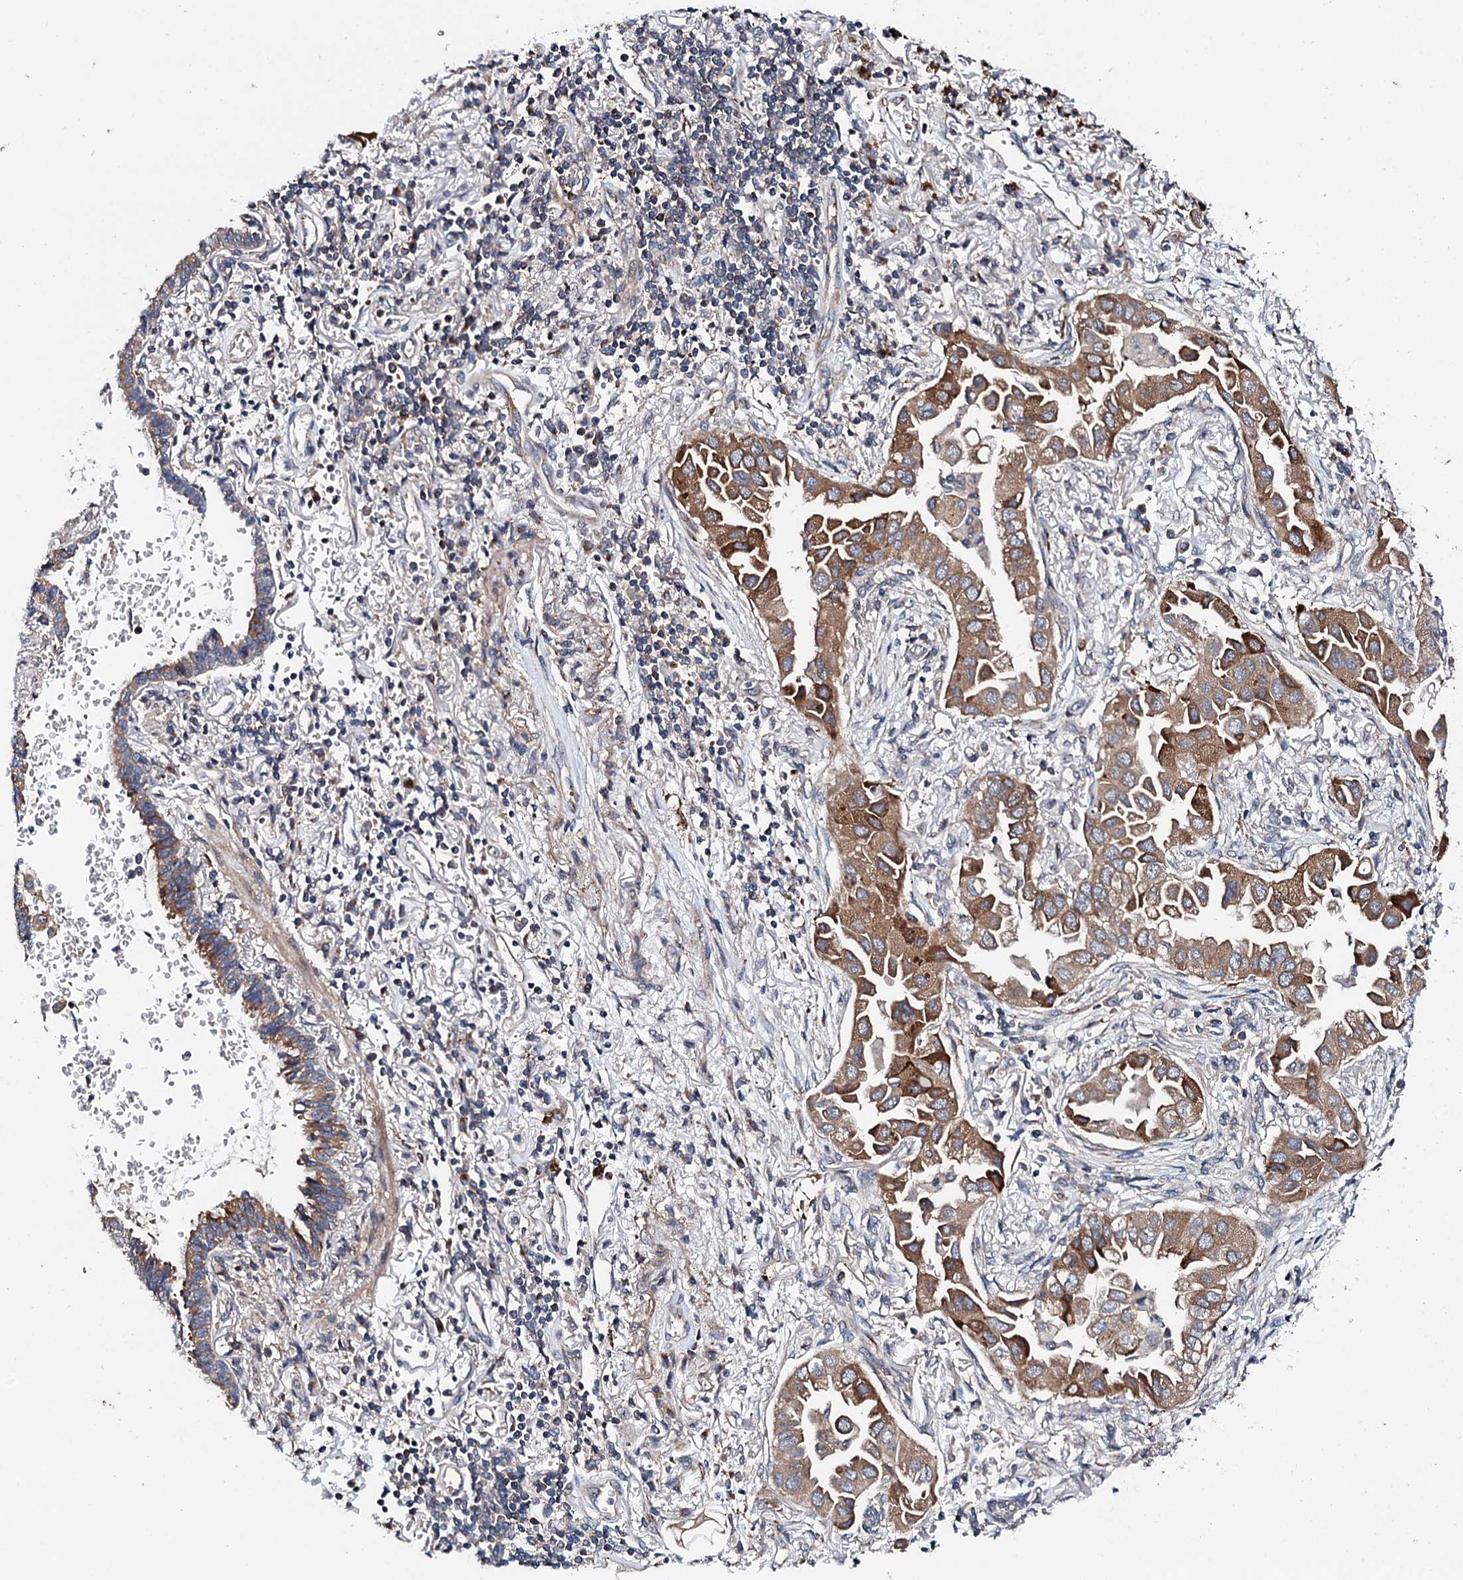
{"staining": {"intensity": "moderate", "quantity": ">75%", "location": "cytoplasmic/membranous"}, "tissue": "lung cancer", "cell_type": "Tumor cells", "image_type": "cancer", "snomed": [{"axis": "morphology", "description": "Adenocarcinoma, NOS"}, {"axis": "topography", "description": "Lung"}], "caption": "Lung cancer (adenocarcinoma) stained with DAB (3,3'-diaminobenzidine) immunohistochemistry displays medium levels of moderate cytoplasmic/membranous positivity in approximately >75% of tumor cells.", "gene": "GTPBP4", "patient": {"sex": "female", "age": 76}}